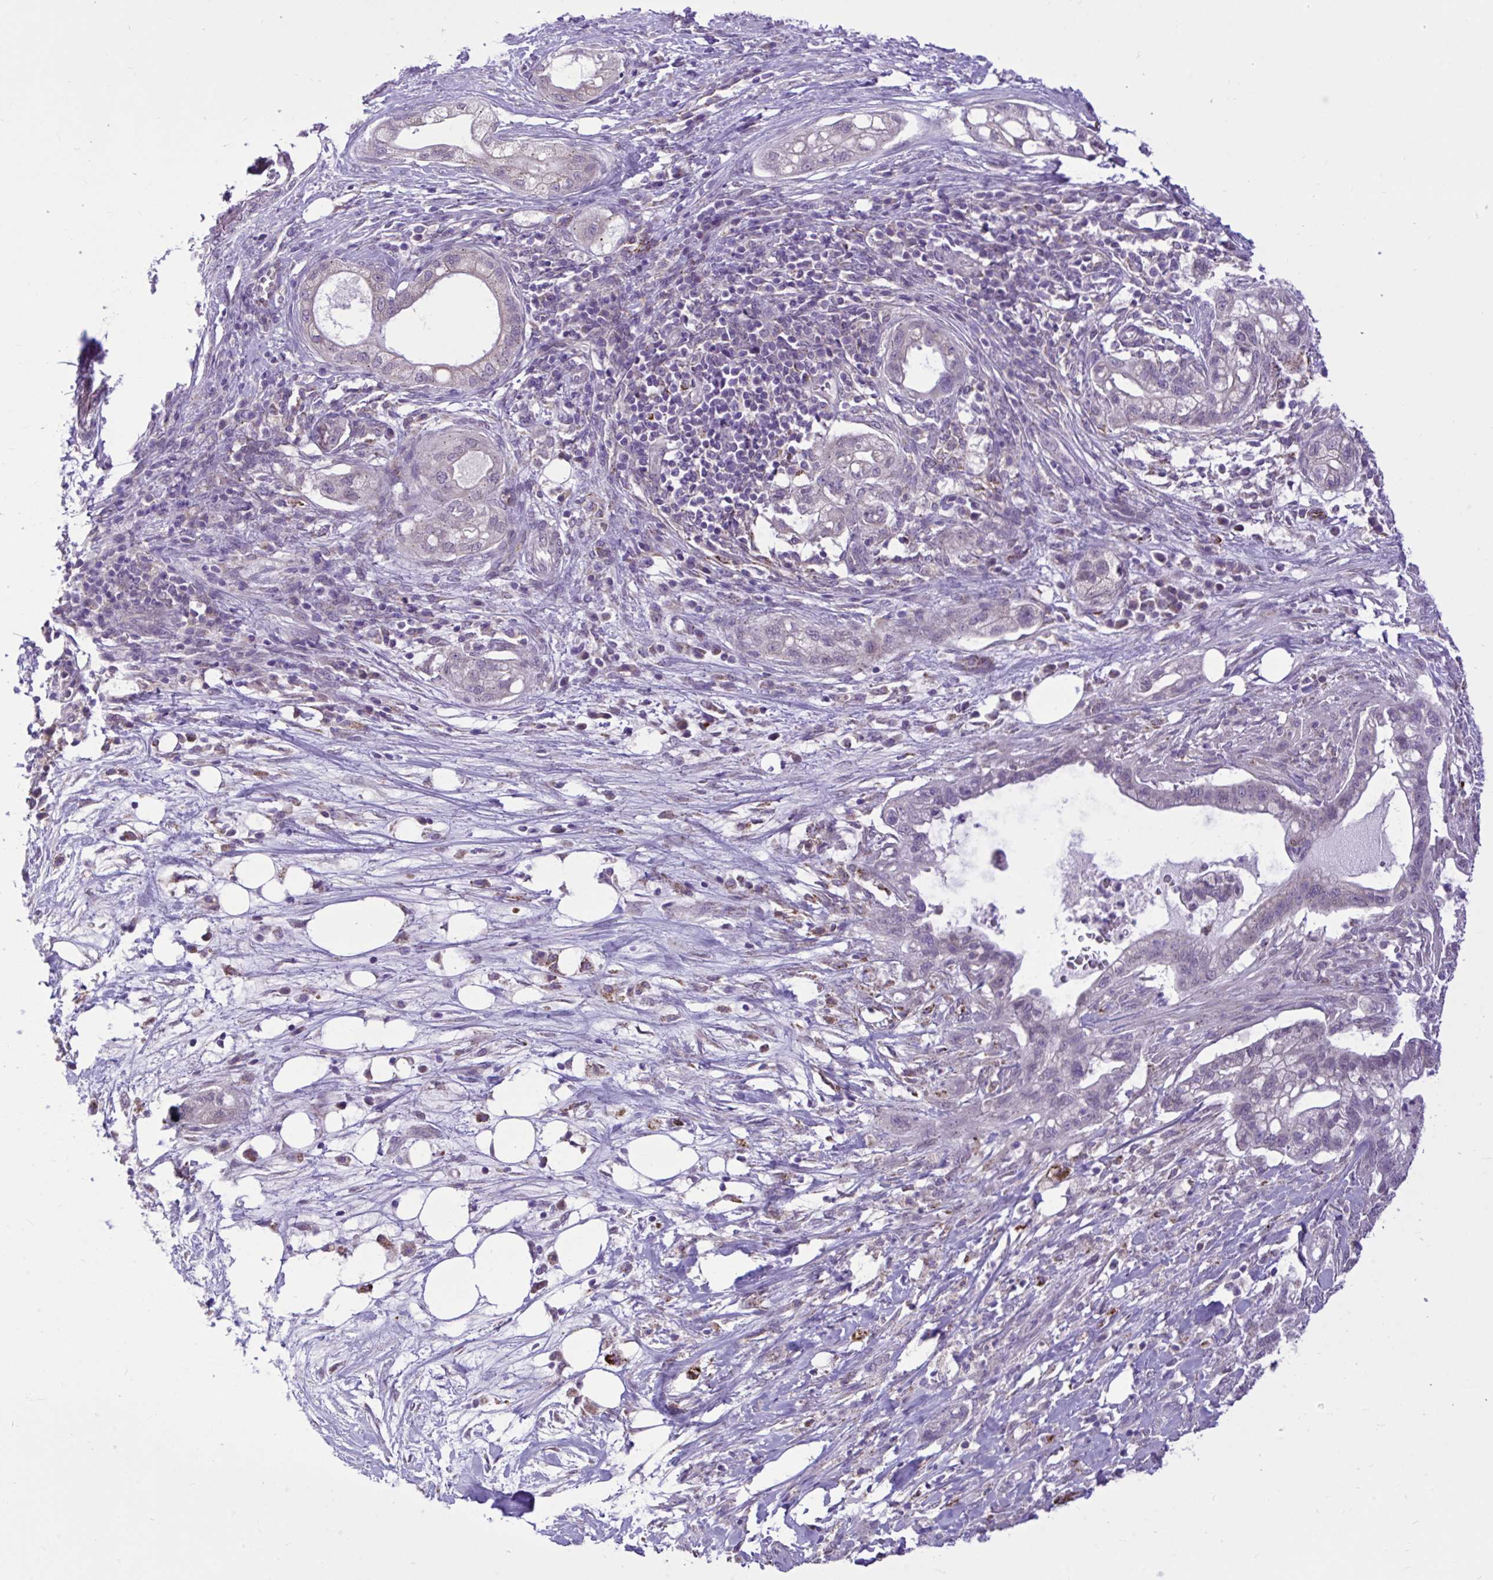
{"staining": {"intensity": "negative", "quantity": "none", "location": "none"}, "tissue": "pancreatic cancer", "cell_type": "Tumor cells", "image_type": "cancer", "snomed": [{"axis": "morphology", "description": "Adenocarcinoma, NOS"}, {"axis": "topography", "description": "Pancreas"}], "caption": "Protein analysis of adenocarcinoma (pancreatic) demonstrates no significant positivity in tumor cells.", "gene": "CEACAM18", "patient": {"sex": "male", "age": 44}}